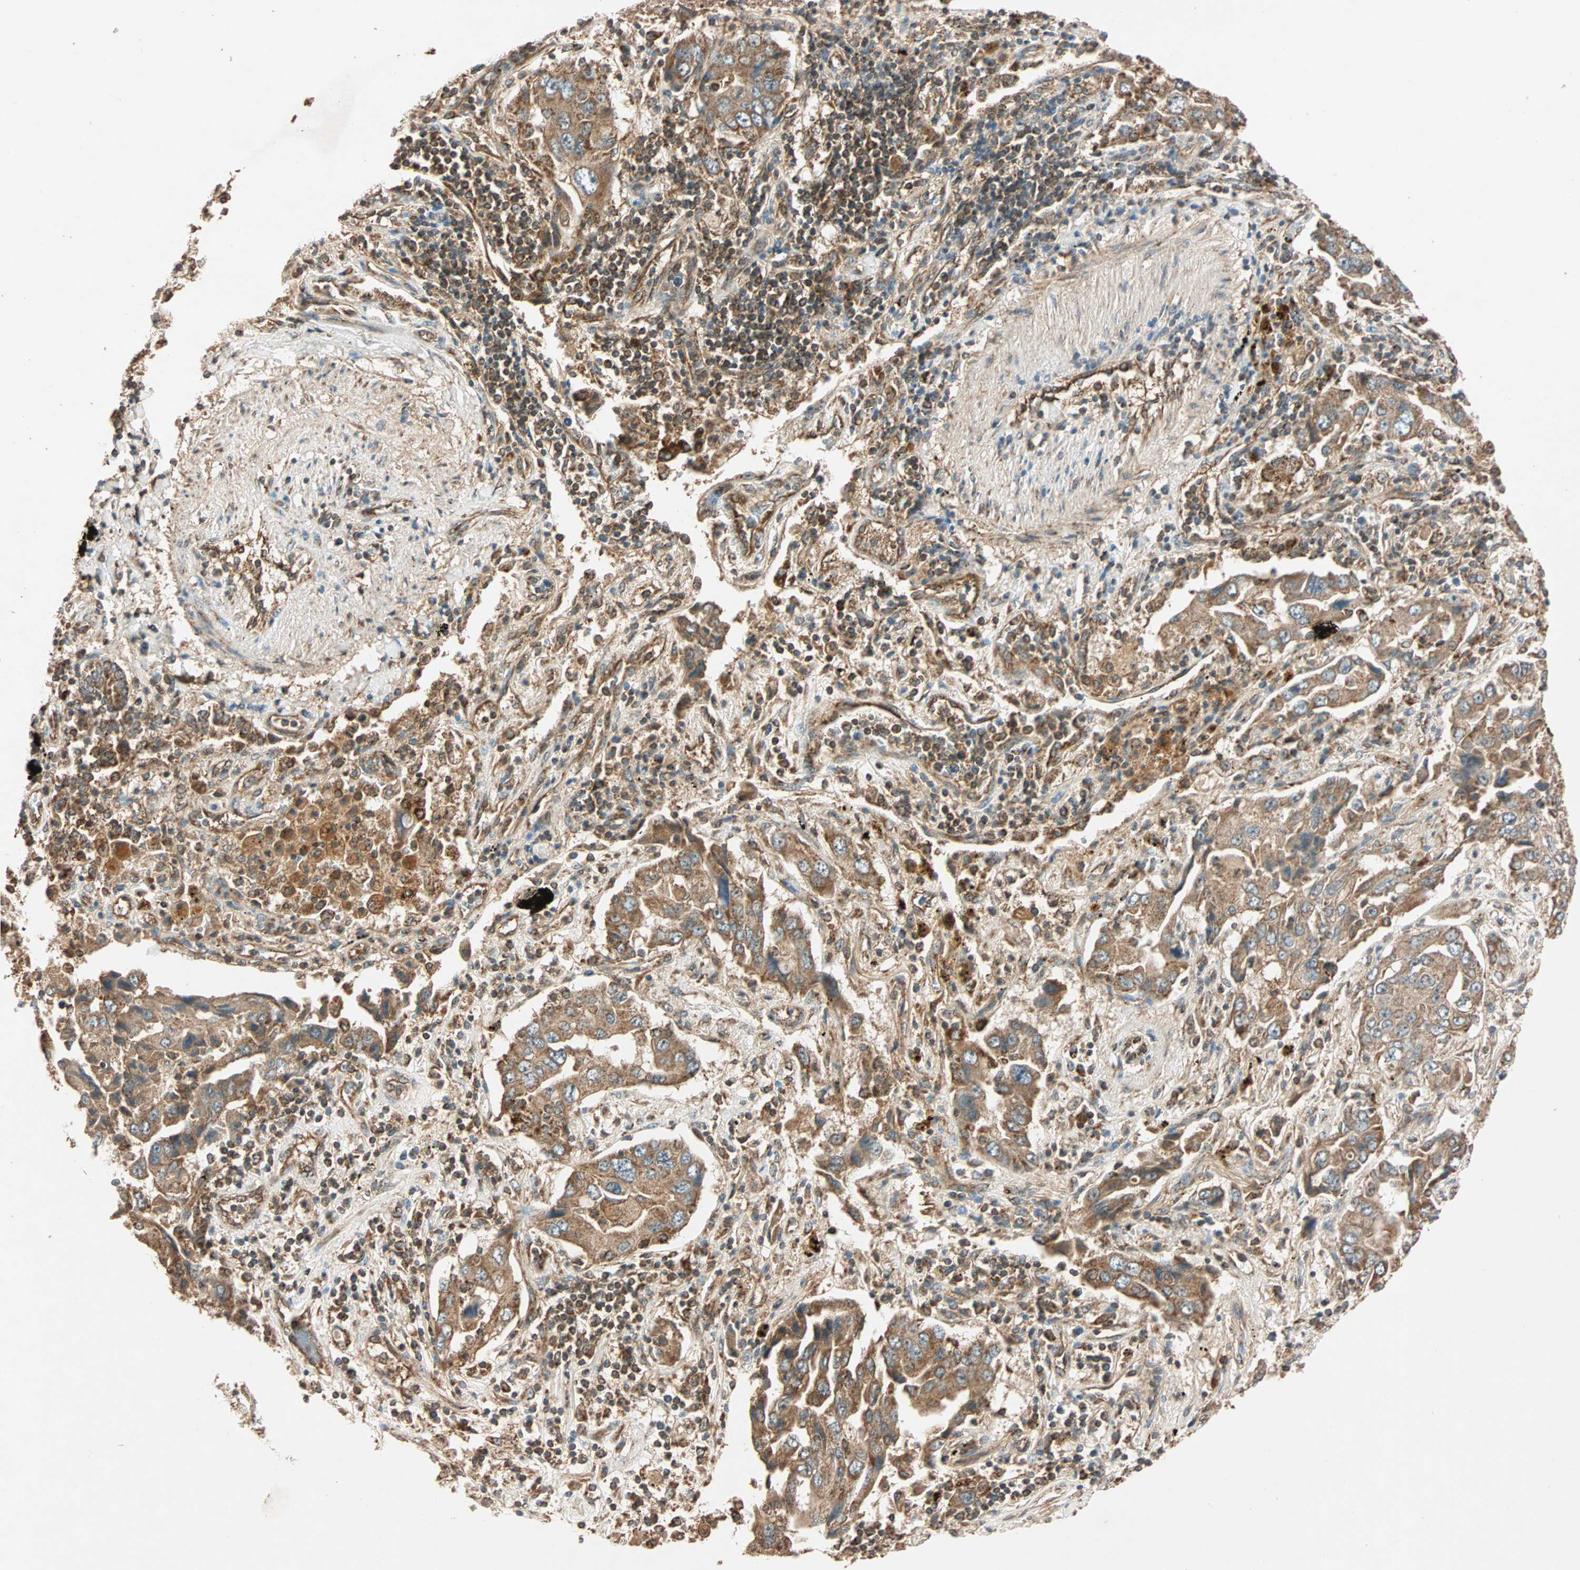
{"staining": {"intensity": "moderate", "quantity": ">75%", "location": "cytoplasmic/membranous"}, "tissue": "lung cancer", "cell_type": "Tumor cells", "image_type": "cancer", "snomed": [{"axis": "morphology", "description": "Adenocarcinoma, NOS"}, {"axis": "topography", "description": "Lung"}], "caption": "High-power microscopy captured an IHC image of lung cancer (adenocarcinoma), revealing moderate cytoplasmic/membranous positivity in approximately >75% of tumor cells.", "gene": "MAPK1", "patient": {"sex": "female", "age": 65}}